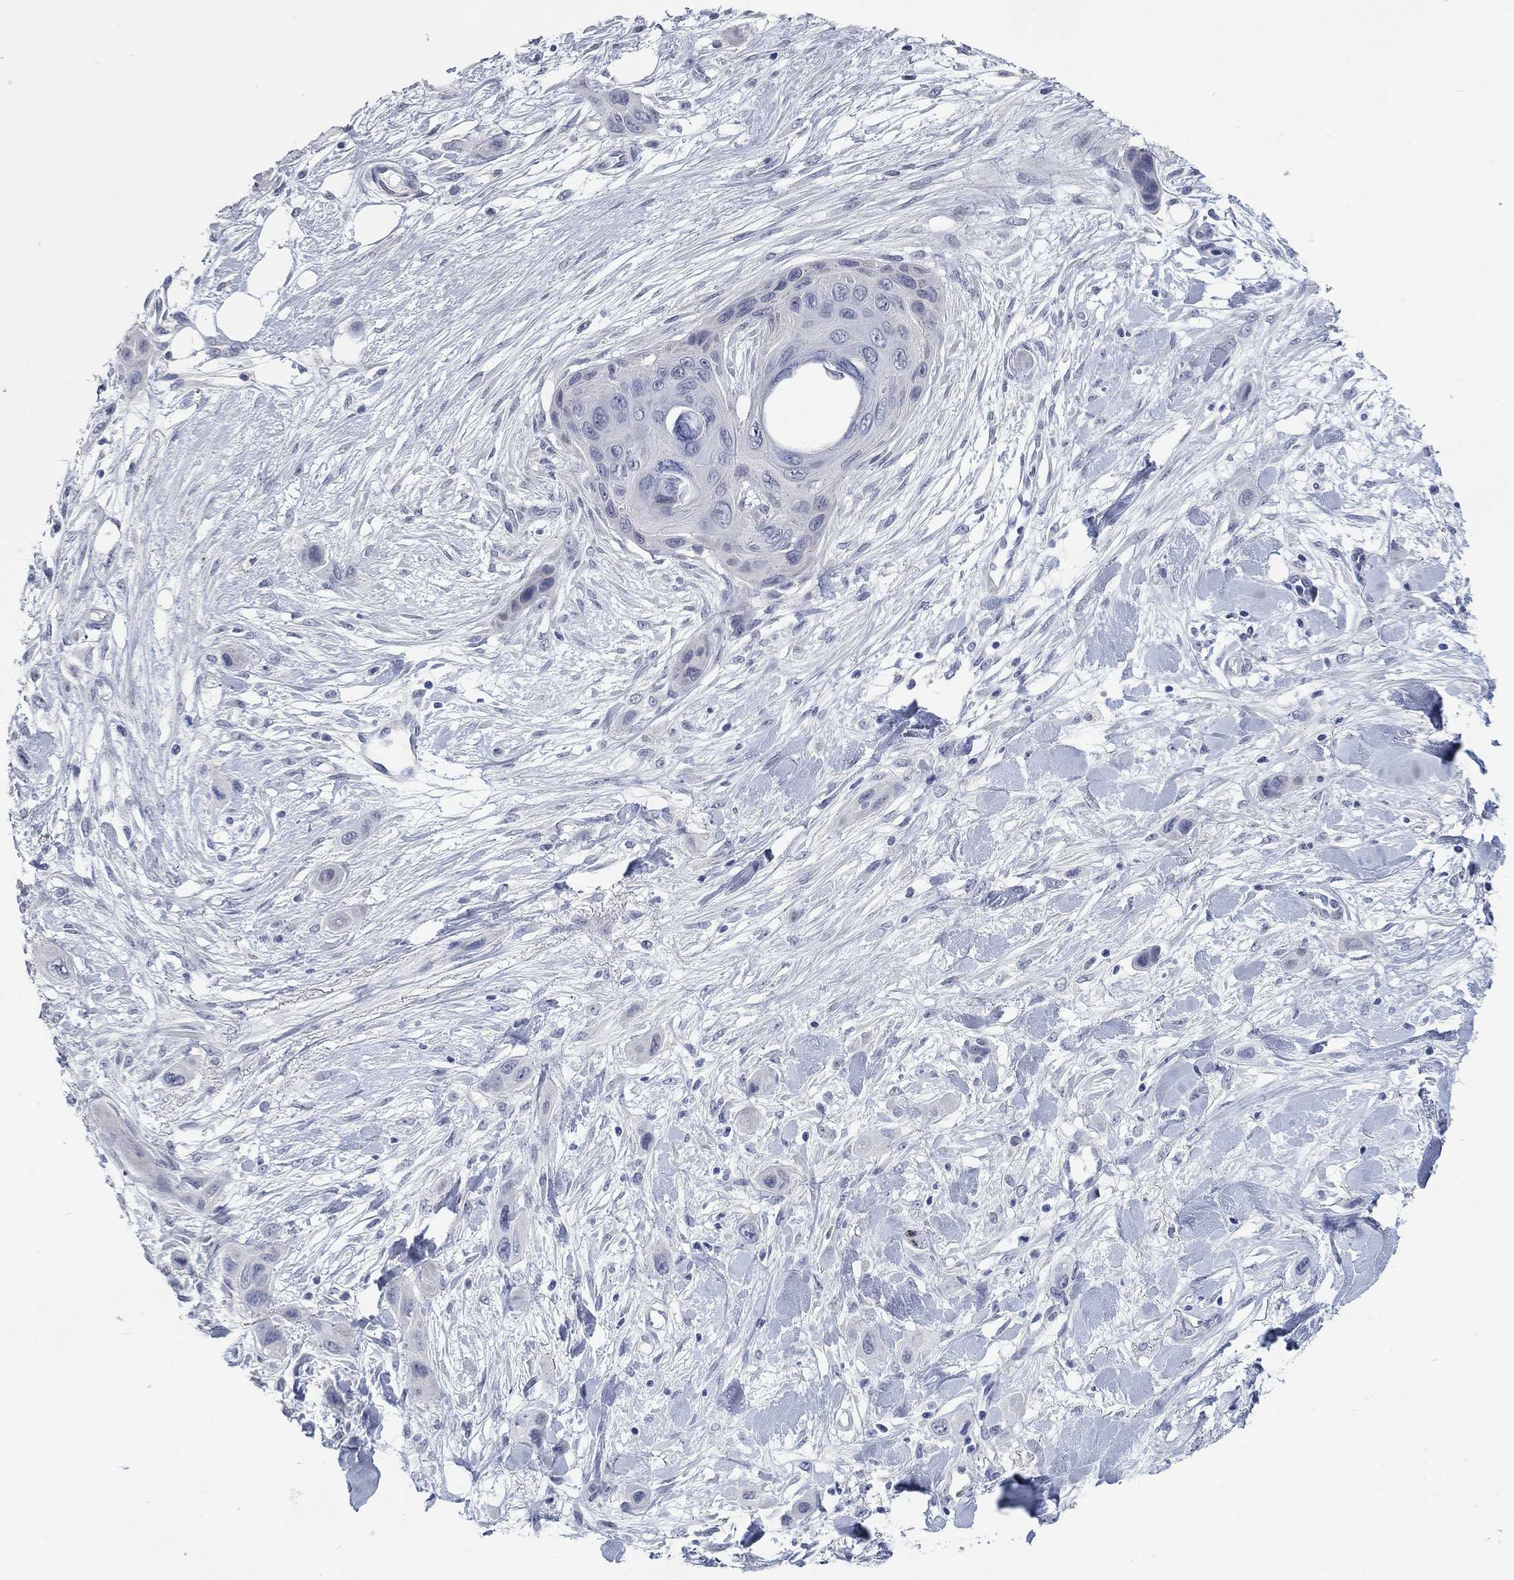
{"staining": {"intensity": "negative", "quantity": "none", "location": "none"}, "tissue": "skin cancer", "cell_type": "Tumor cells", "image_type": "cancer", "snomed": [{"axis": "morphology", "description": "Squamous cell carcinoma, NOS"}, {"axis": "topography", "description": "Skin"}], "caption": "Skin cancer was stained to show a protein in brown. There is no significant expression in tumor cells. The staining is performed using DAB brown chromogen with nuclei counter-stained in using hematoxylin.", "gene": "WASF3", "patient": {"sex": "male", "age": 79}}